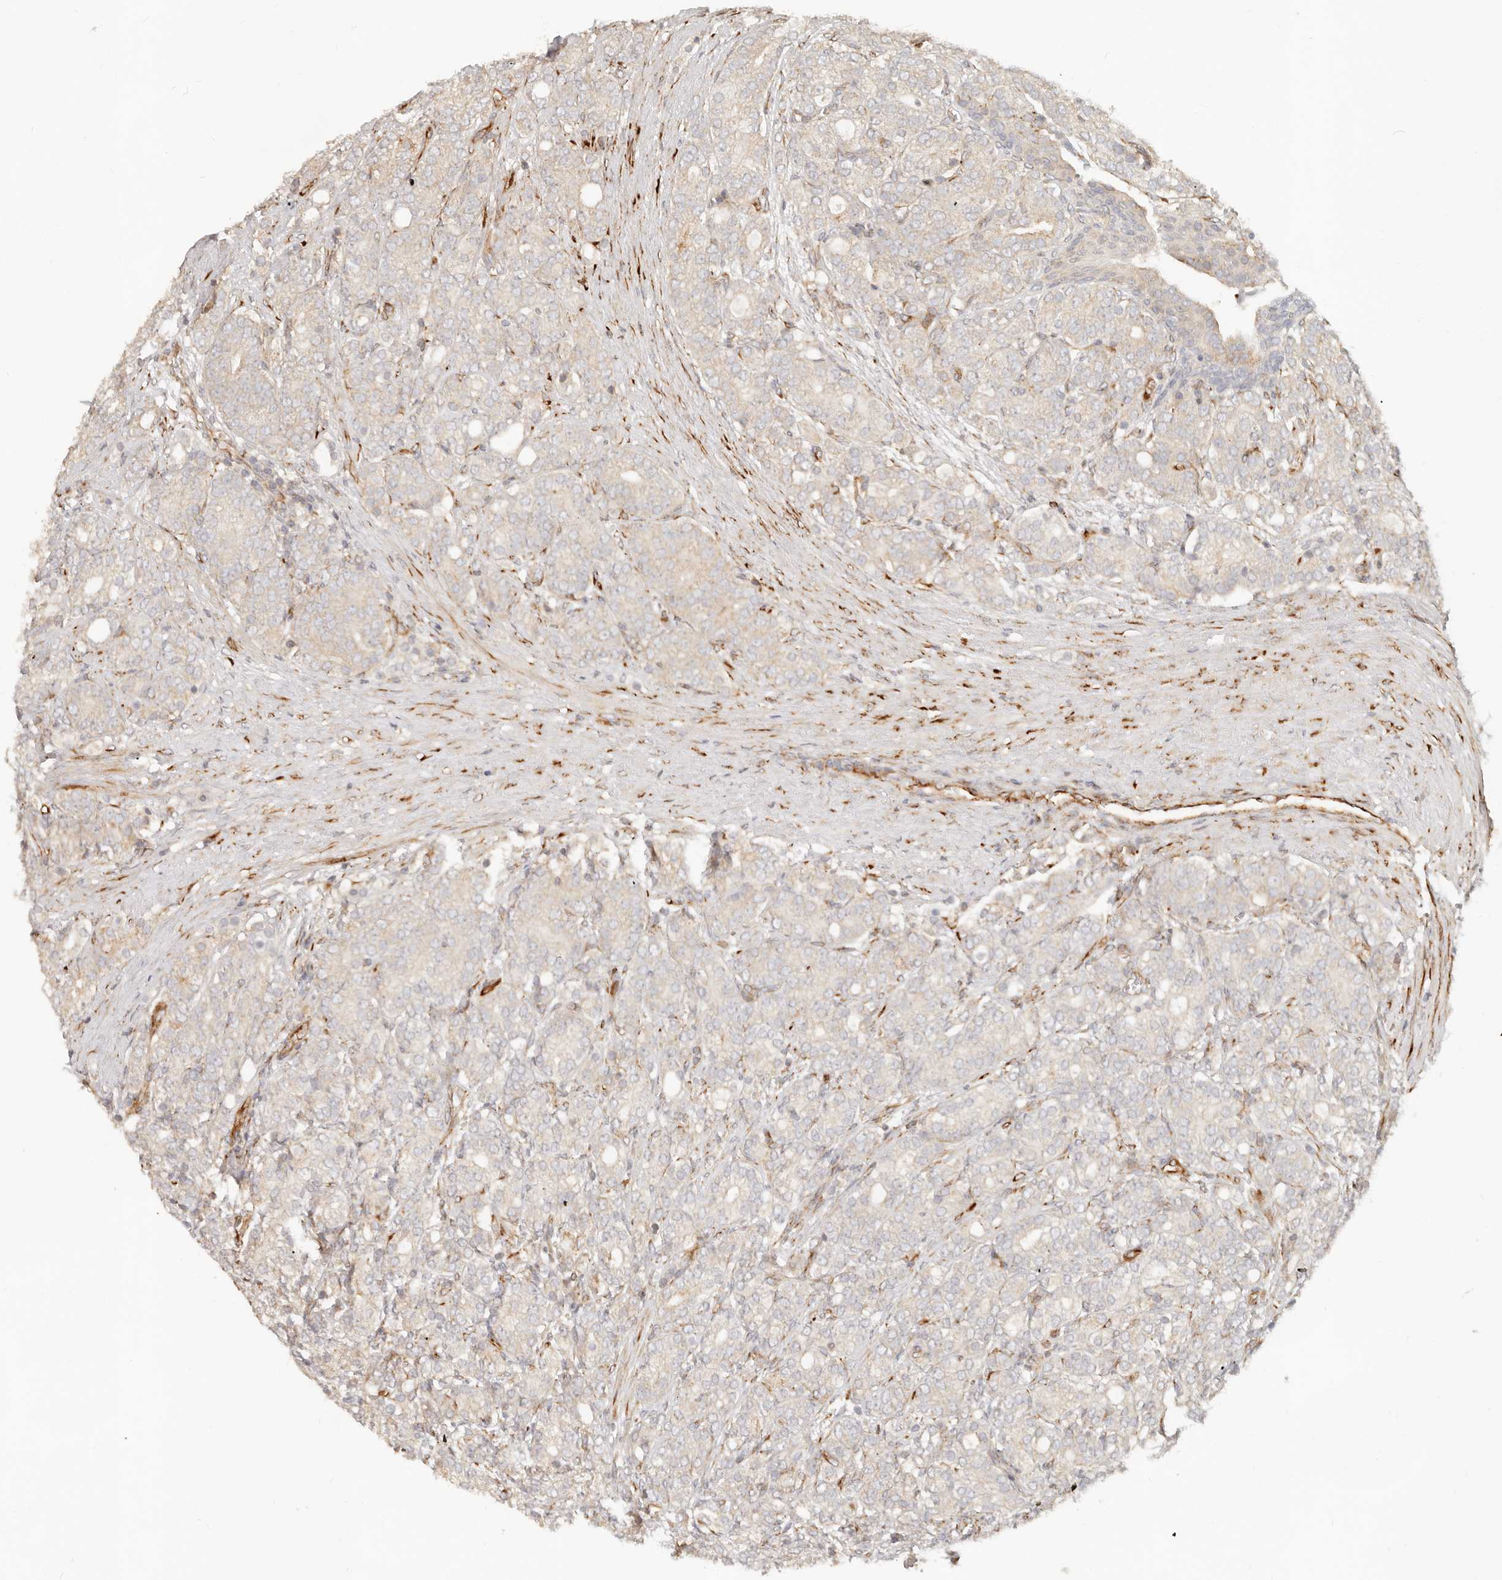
{"staining": {"intensity": "weak", "quantity": "<25%", "location": "cytoplasmic/membranous"}, "tissue": "prostate cancer", "cell_type": "Tumor cells", "image_type": "cancer", "snomed": [{"axis": "morphology", "description": "Adenocarcinoma, High grade"}, {"axis": "topography", "description": "Prostate"}], "caption": "Tumor cells are negative for brown protein staining in prostate cancer. The staining is performed using DAB (3,3'-diaminobenzidine) brown chromogen with nuclei counter-stained in using hematoxylin.", "gene": "SASS6", "patient": {"sex": "male", "age": 57}}